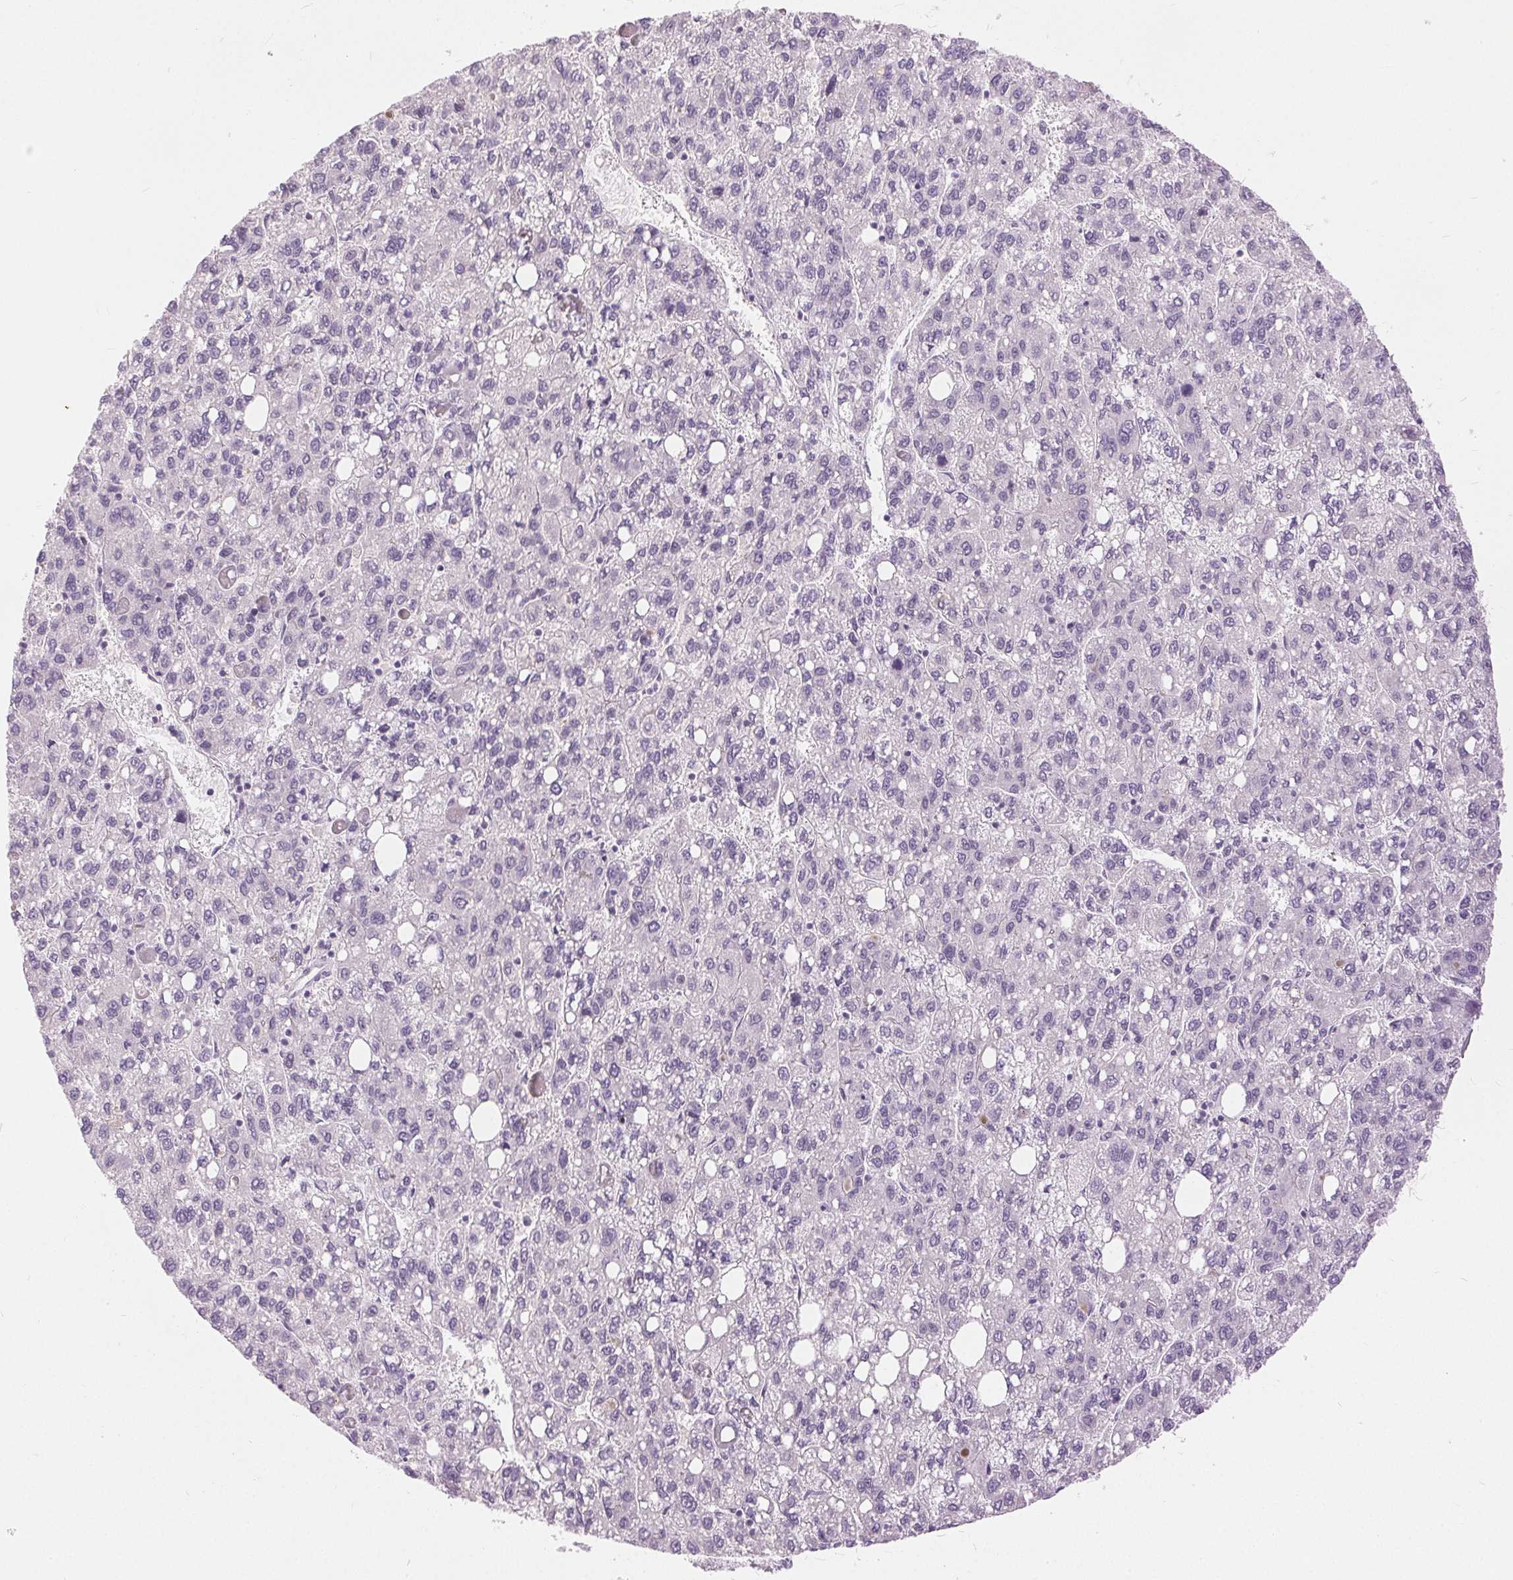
{"staining": {"intensity": "negative", "quantity": "none", "location": "none"}, "tissue": "liver cancer", "cell_type": "Tumor cells", "image_type": "cancer", "snomed": [{"axis": "morphology", "description": "Carcinoma, Hepatocellular, NOS"}, {"axis": "topography", "description": "Liver"}], "caption": "IHC image of neoplastic tissue: hepatocellular carcinoma (liver) stained with DAB (3,3'-diaminobenzidine) shows no significant protein positivity in tumor cells.", "gene": "DSG3", "patient": {"sex": "female", "age": 82}}